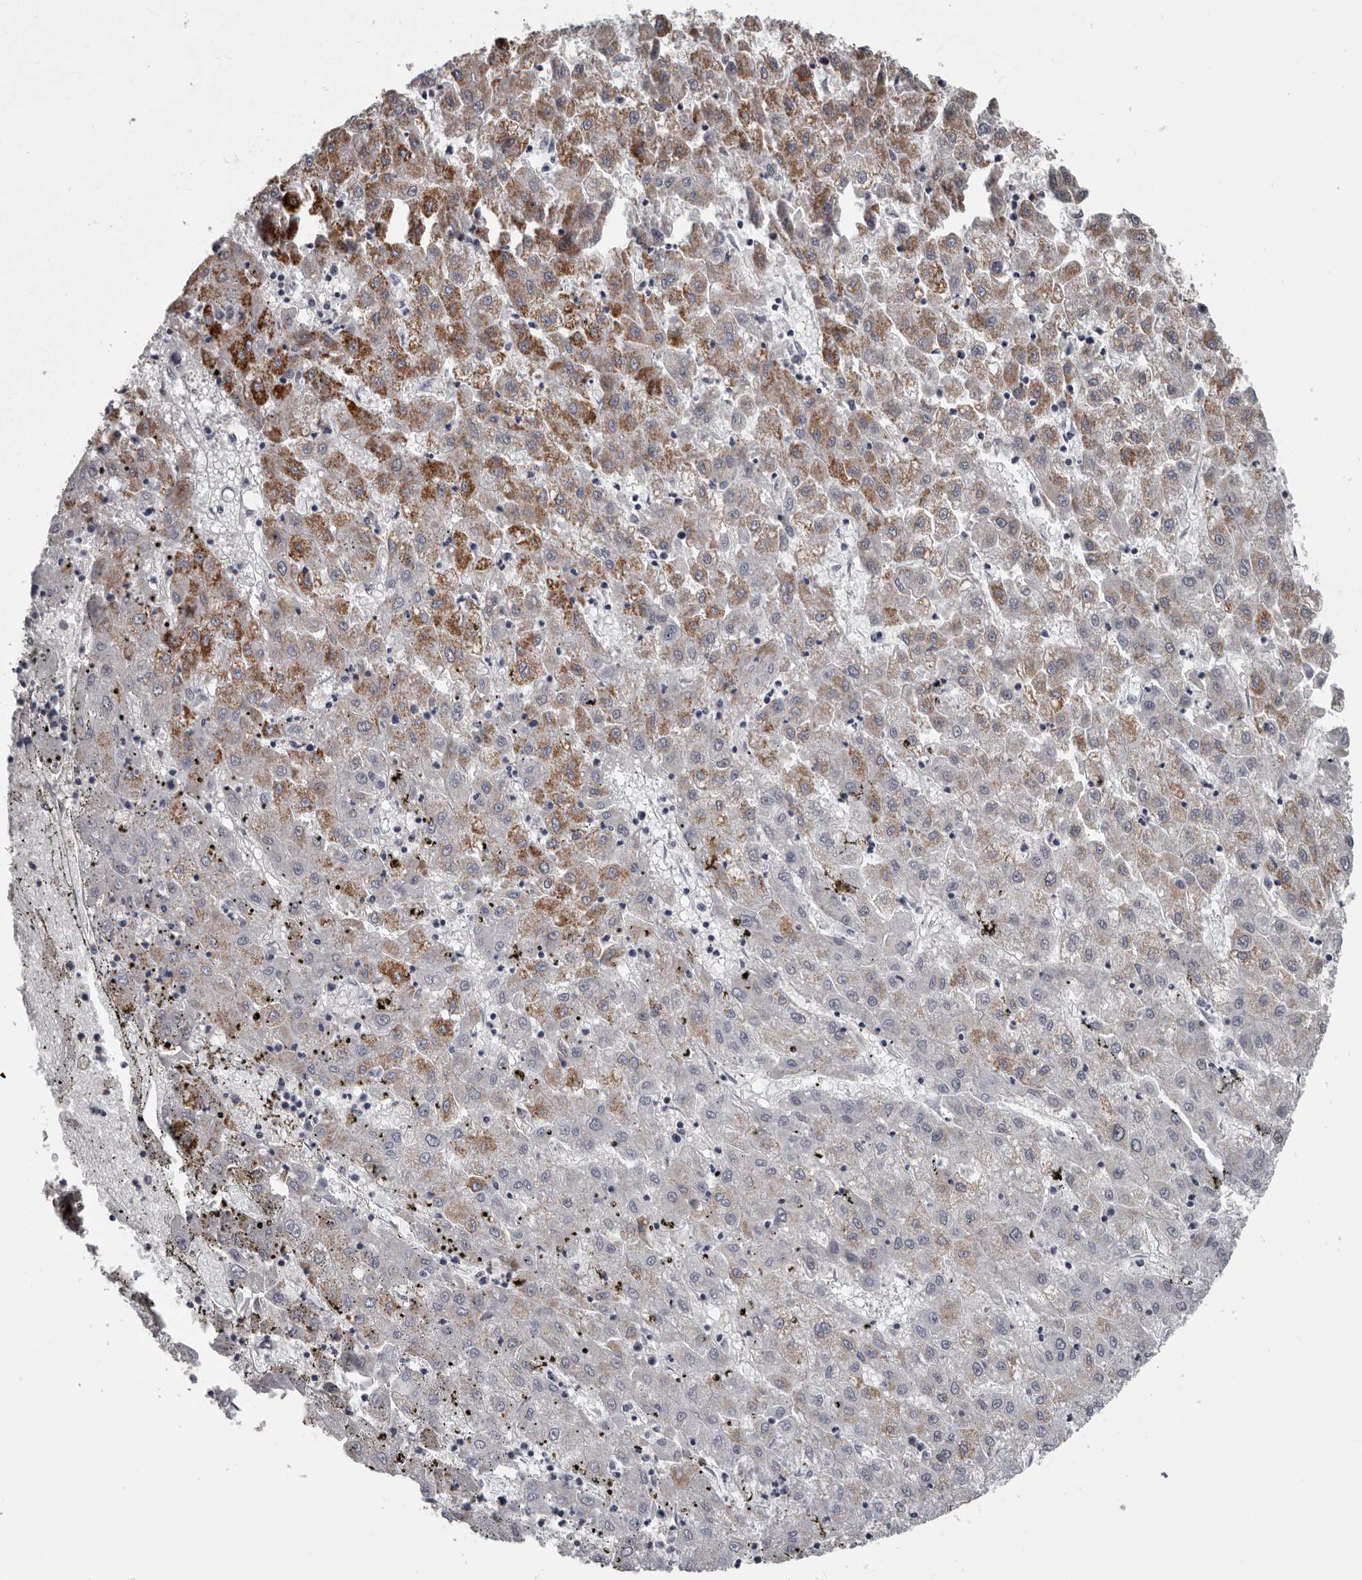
{"staining": {"intensity": "moderate", "quantity": "25%-75%", "location": "cytoplasmic/membranous"}, "tissue": "liver cancer", "cell_type": "Tumor cells", "image_type": "cancer", "snomed": [{"axis": "morphology", "description": "Carcinoma, Hepatocellular, NOS"}, {"axis": "topography", "description": "Liver"}], "caption": "Liver cancer tissue exhibits moderate cytoplasmic/membranous staining in approximately 25%-75% of tumor cells, visualized by immunohistochemistry.", "gene": "RNF217", "patient": {"sex": "male", "age": 72}}